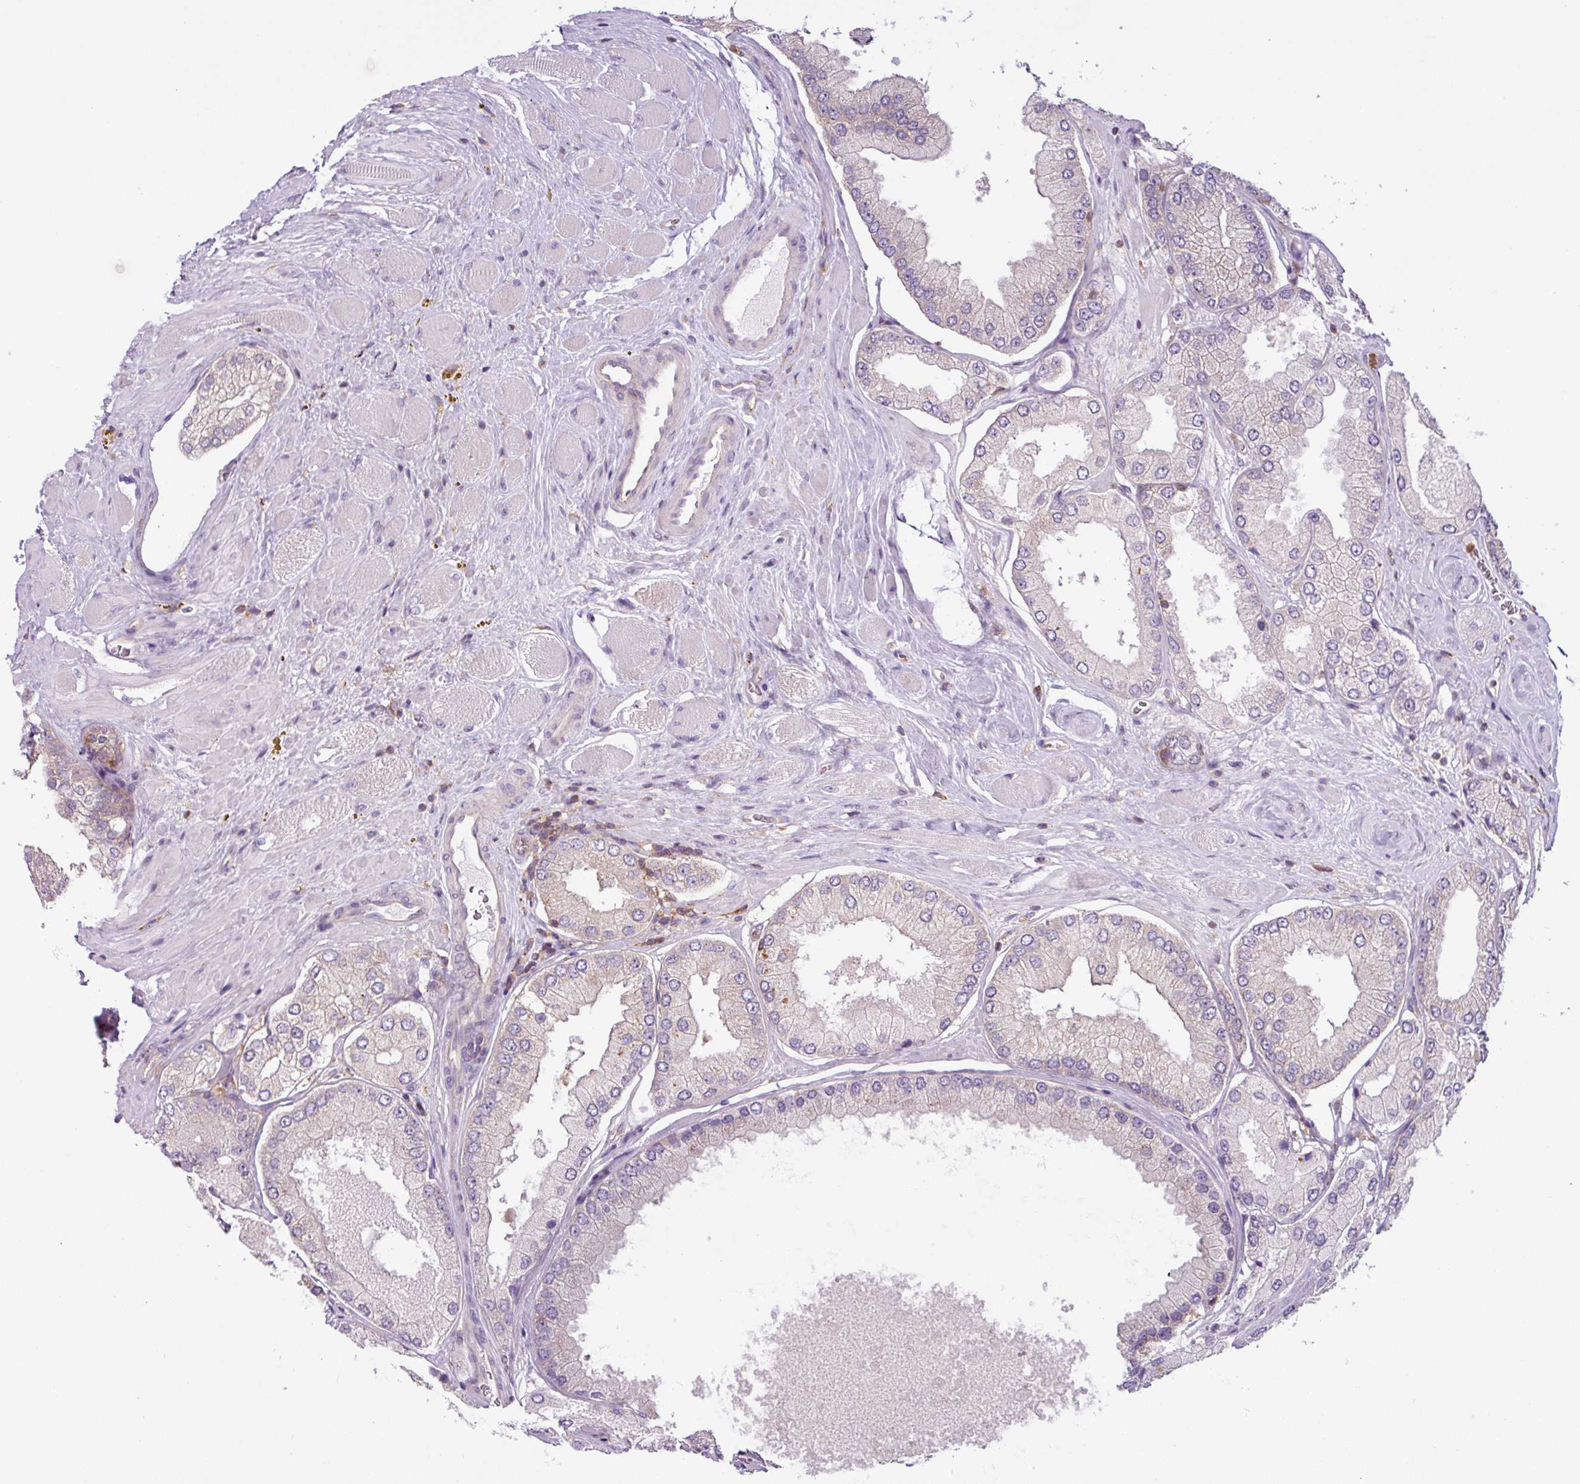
{"staining": {"intensity": "negative", "quantity": "none", "location": "none"}, "tissue": "prostate cancer", "cell_type": "Tumor cells", "image_type": "cancer", "snomed": [{"axis": "morphology", "description": "Adenocarcinoma, Low grade"}, {"axis": "topography", "description": "Prostate"}], "caption": "Protein analysis of prostate adenocarcinoma (low-grade) reveals no significant expression in tumor cells.", "gene": "ACTR3", "patient": {"sex": "male", "age": 42}}